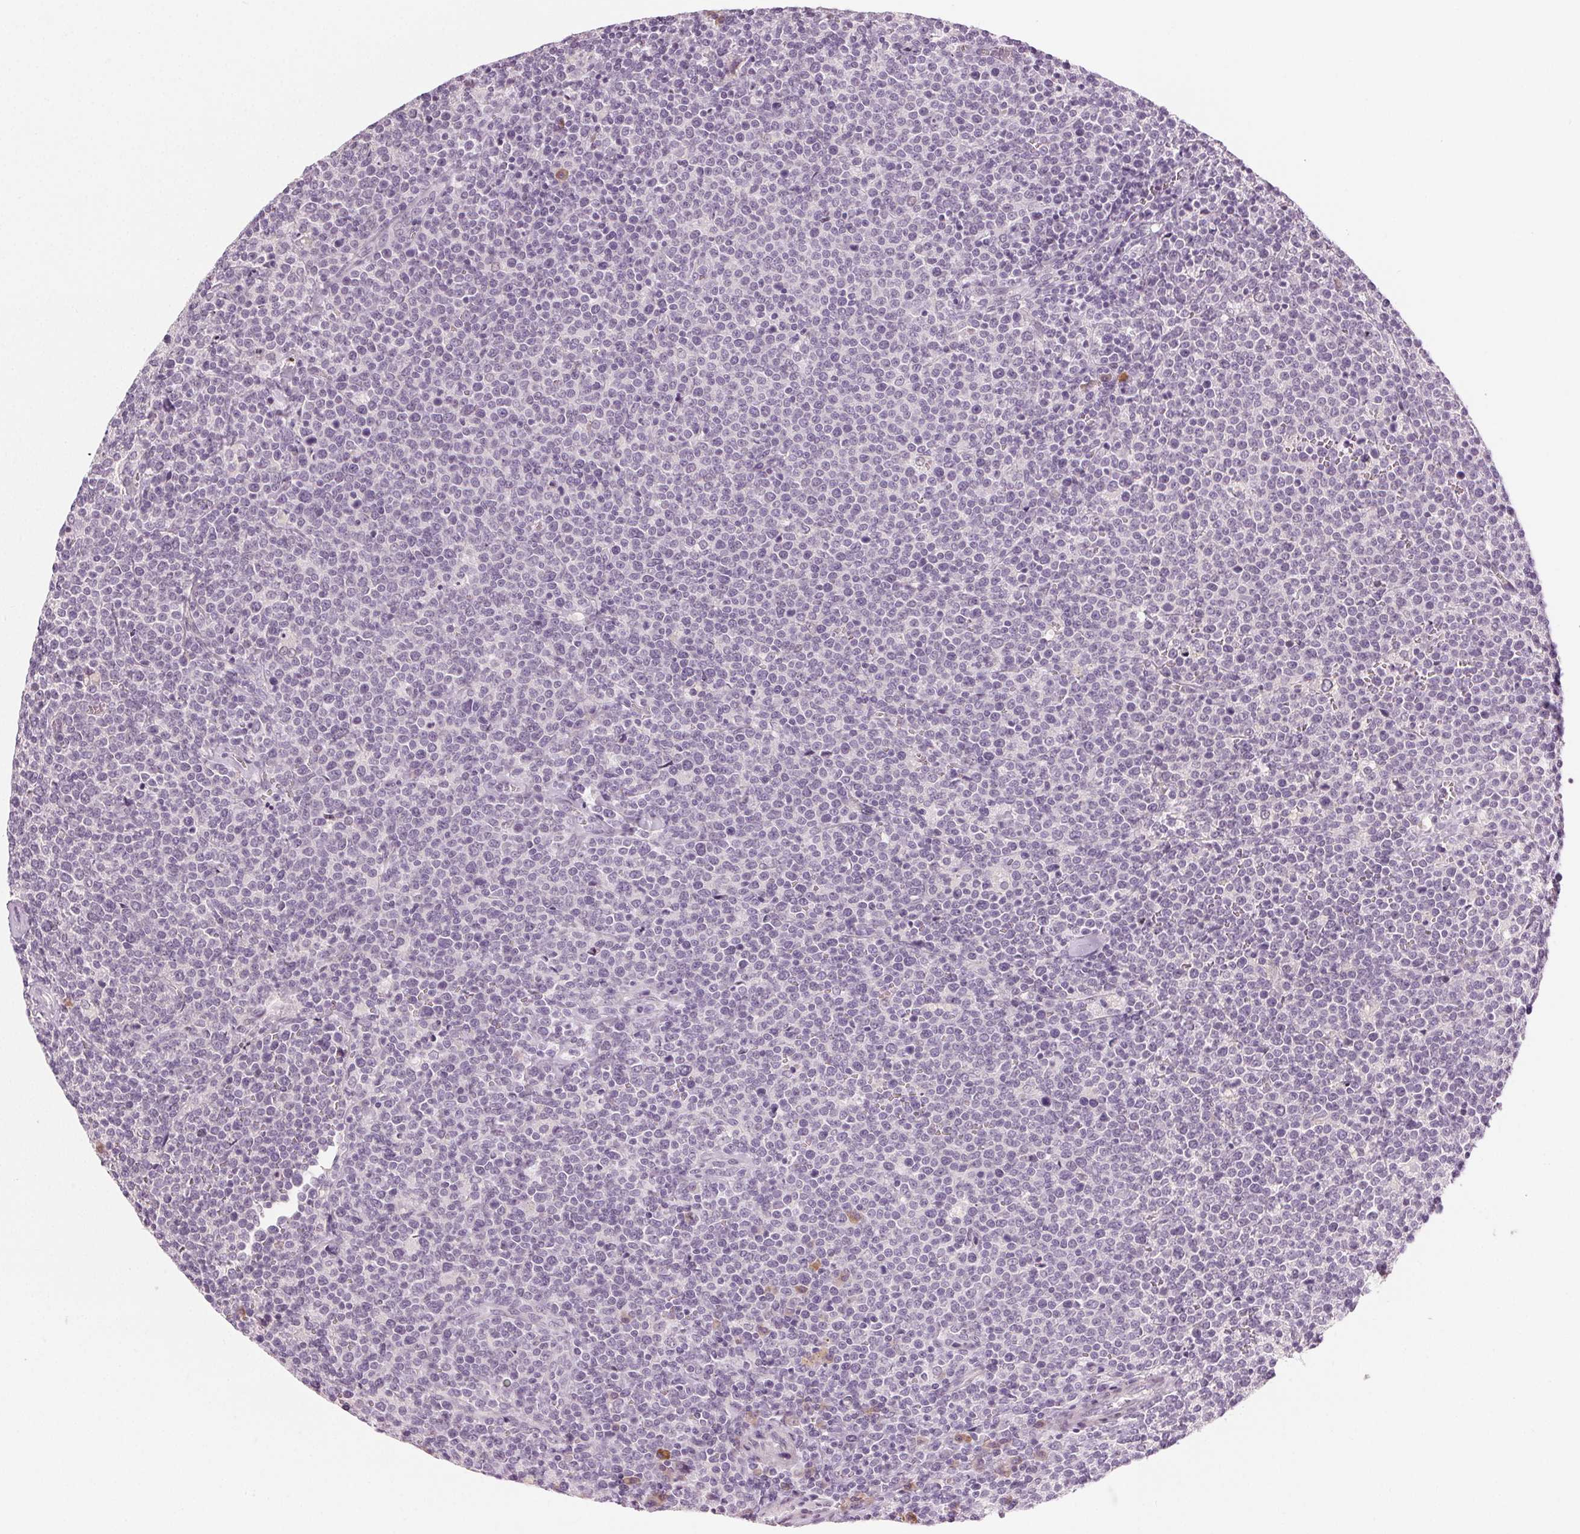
{"staining": {"intensity": "negative", "quantity": "none", "location": "none"}, "tissue": "lymphoma", "cell_type": "Tumor cells", "image_type": "cancer", "snomed": [{"axis": "morphology", "description": "Malignant lymphoma, non-Hodgkin's type, High grade"}, {"axis": "topography", "description": "Lymph node"}], "caption": "Immunohistochemistry image of human high-grade malignant lymphoma, non-Hodgkin's type stained for a protein (brown), which exhibits no staining in tumor cells.", "gene": "HSF5", "patient": {"sex": "male", "age": 61}}